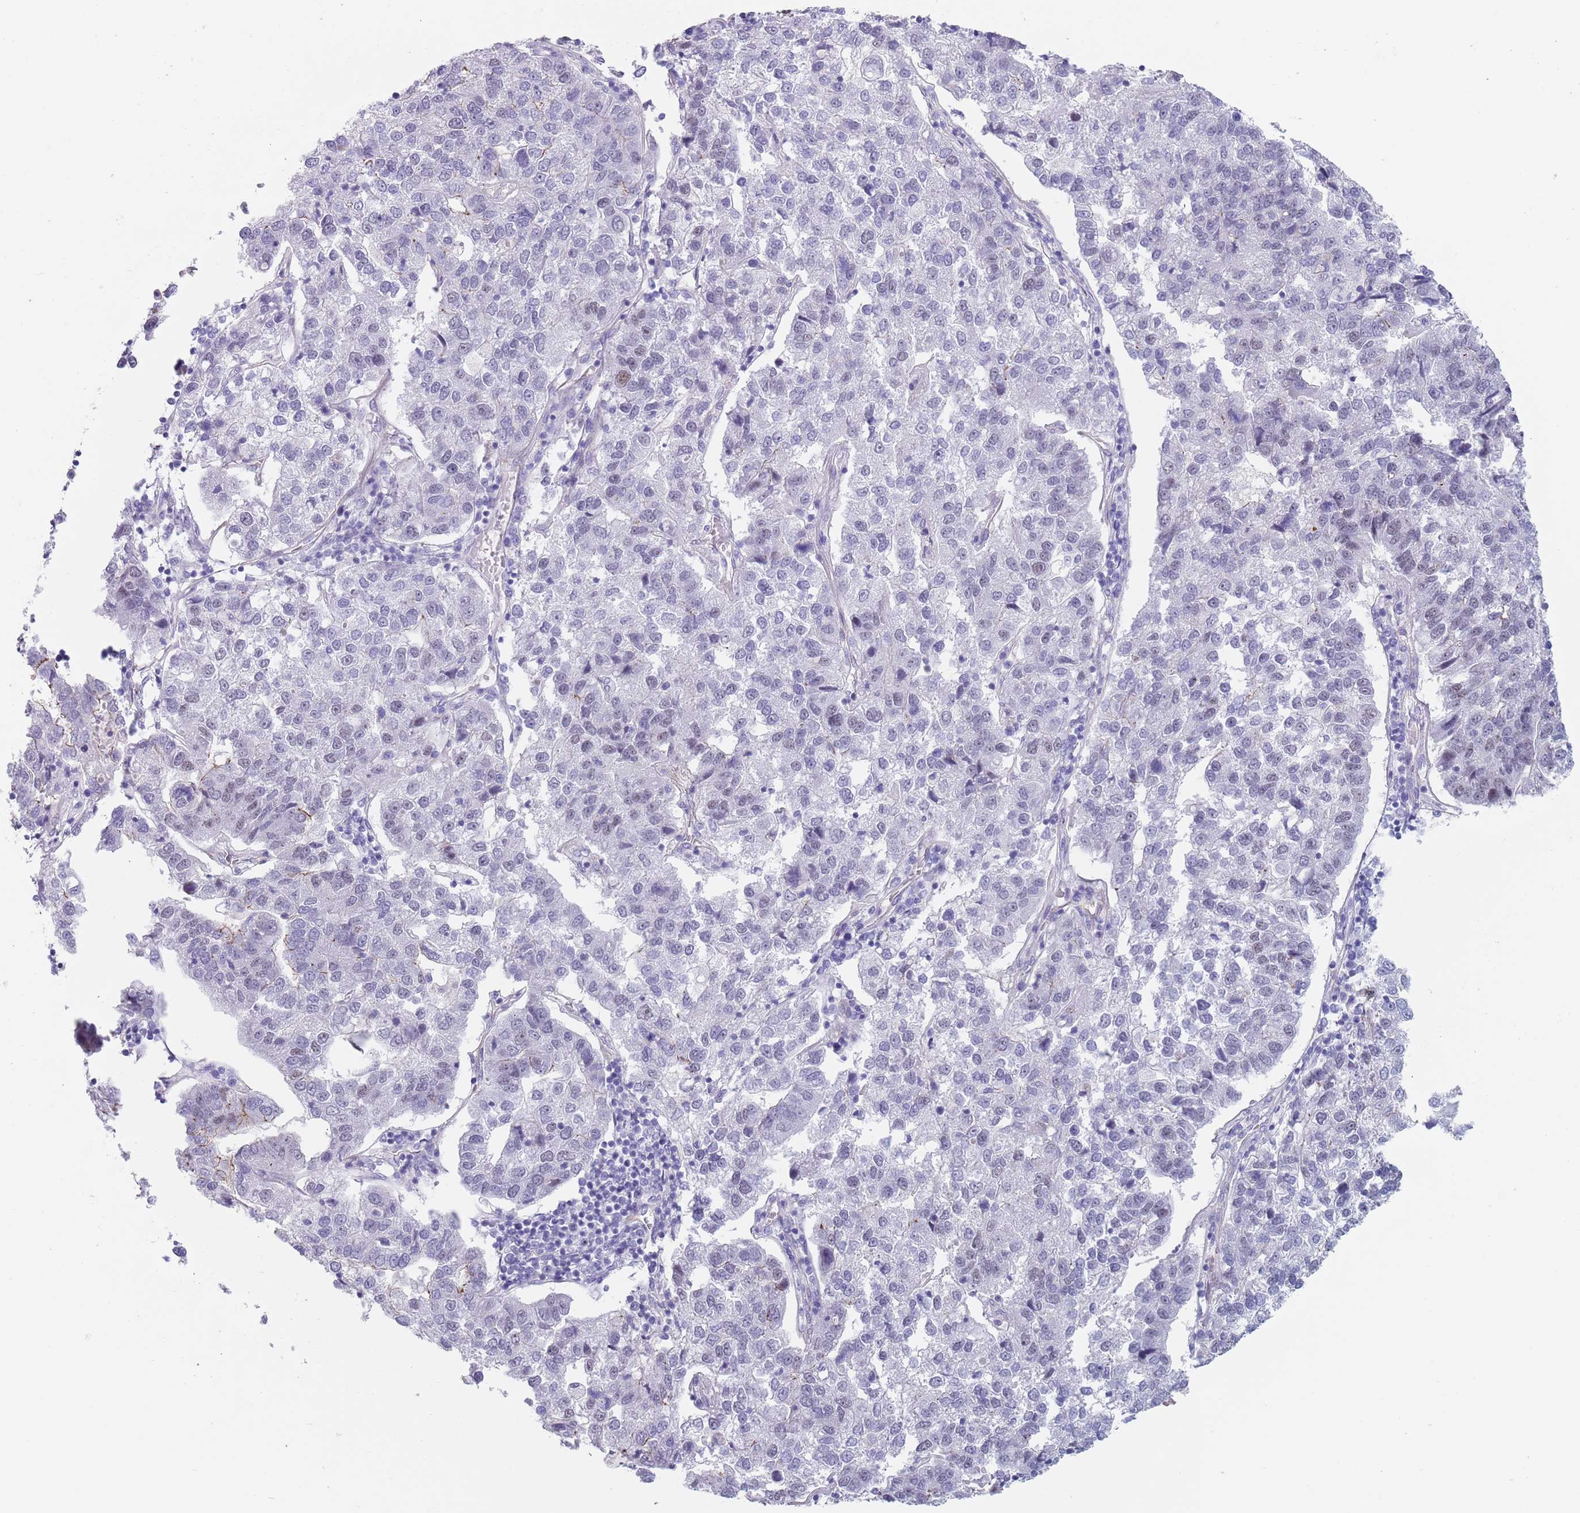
{"staining": {"intensity": "negative", "quantity": "none", "location": "none"}, "tissue": "pancreatic cancer", "cell_type": "Tumor cells", "image_type": "cancer", "snomed": [{"axis": "morphology", "description": "Adenocarcinoma, NOS"}, {"axis": "topography", "description": "Pancreas"}], "caption": "Immunohistochemistry micrograph of neoplastic tissue: pancreatic cancer stained with DAB exhibits no significant protein staining in tumor cells.", "gene": "OR5A2", "patient": {"sex": "female", "age": 61}}